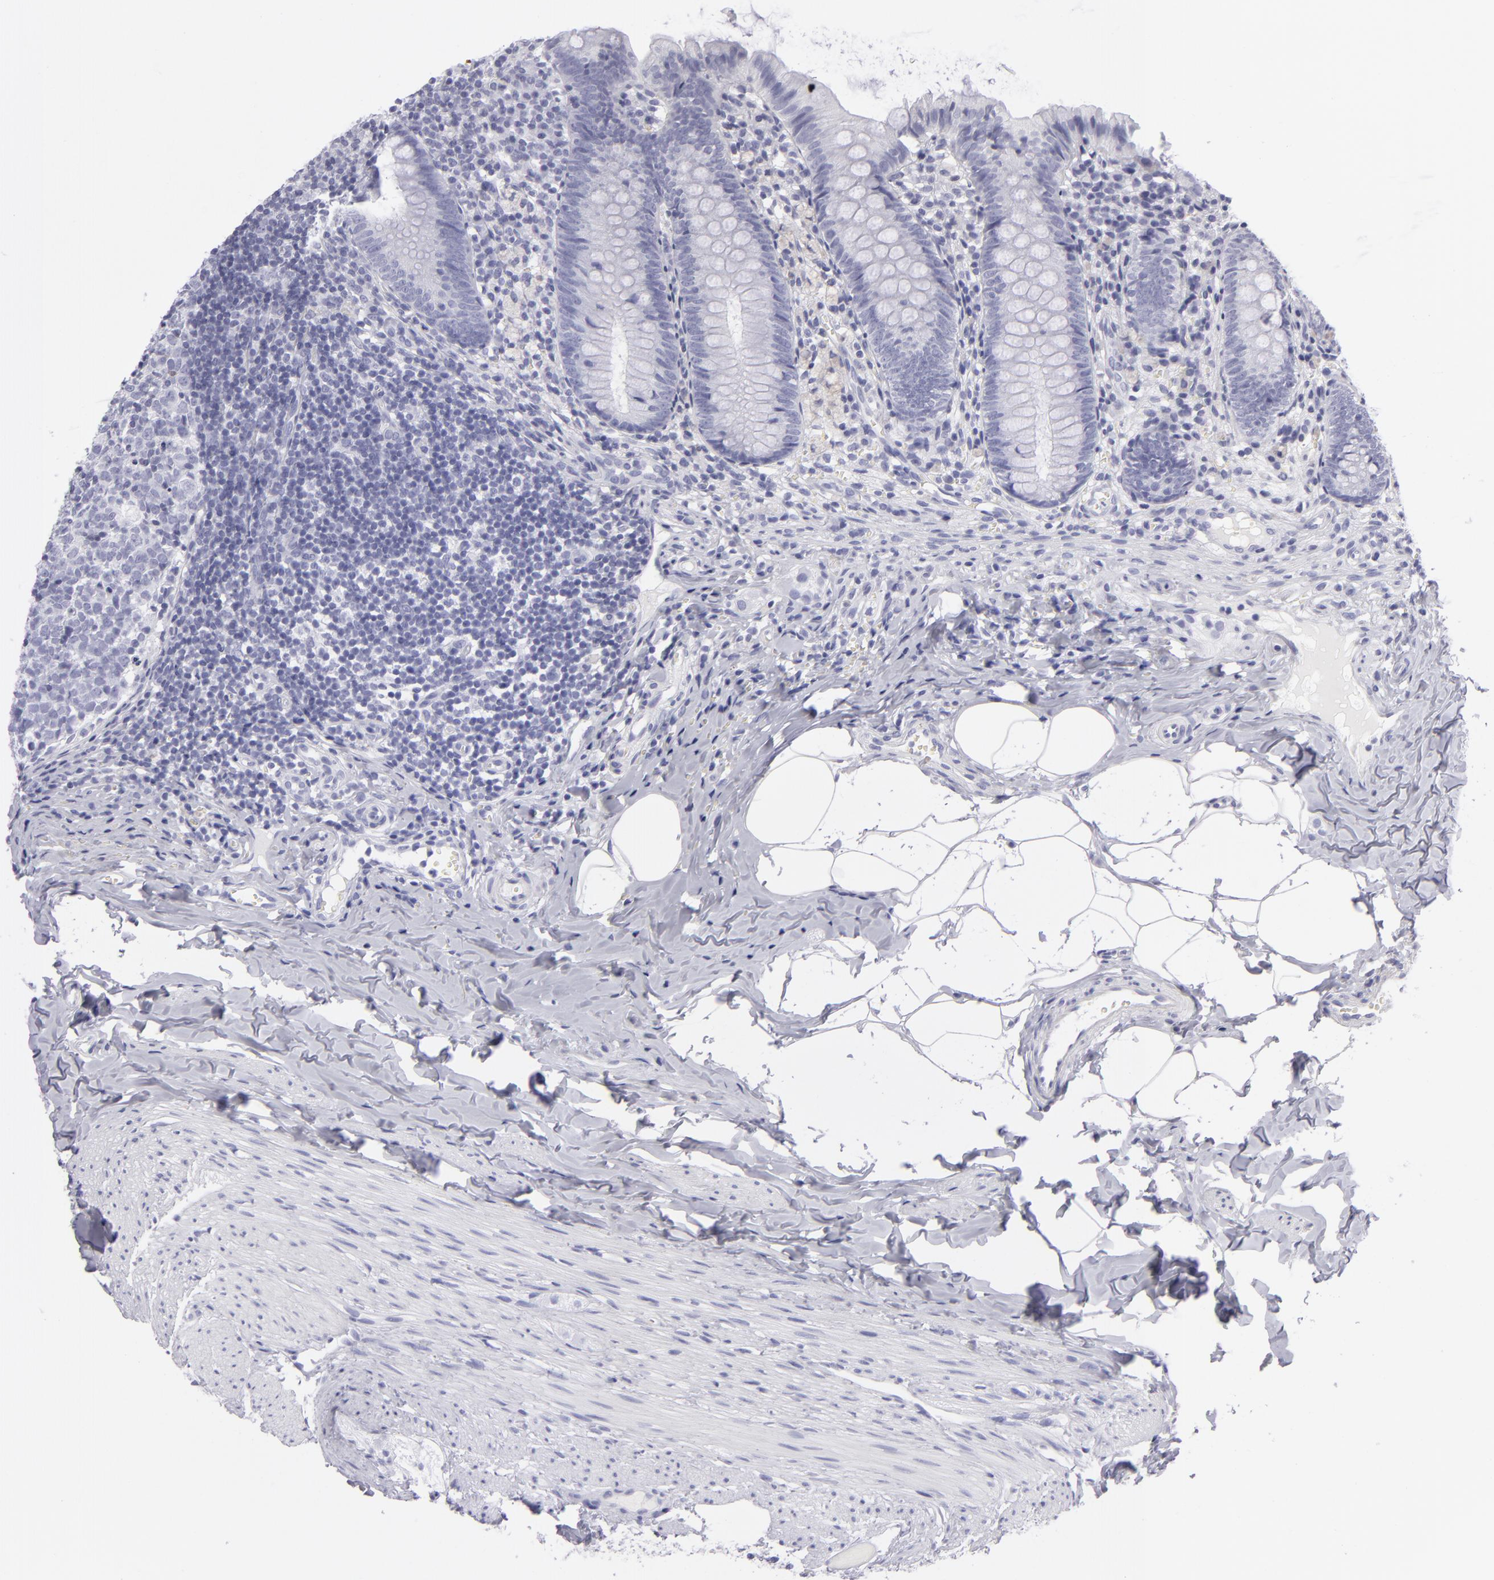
{"staining": {"intensity": "negative", "quantity": "none", "location": "none"}, "tissue": "appendix", "cell_type": "Glandular cells", "image_type": "normal", "snomed": [{"axis": "morphology", "description": "Normal tissue, NOS"}, {"axis": "topography", "description": "Appendix"}], "caption": "Immunohistochemical staining of benign appendix exhibits no significant expression in glandular cells. (DAB immunohistochemistry (IHC) with hematoxylin counter stain).", "gene": "PVALB", "patient": {"sex": "female", "age": 9}}